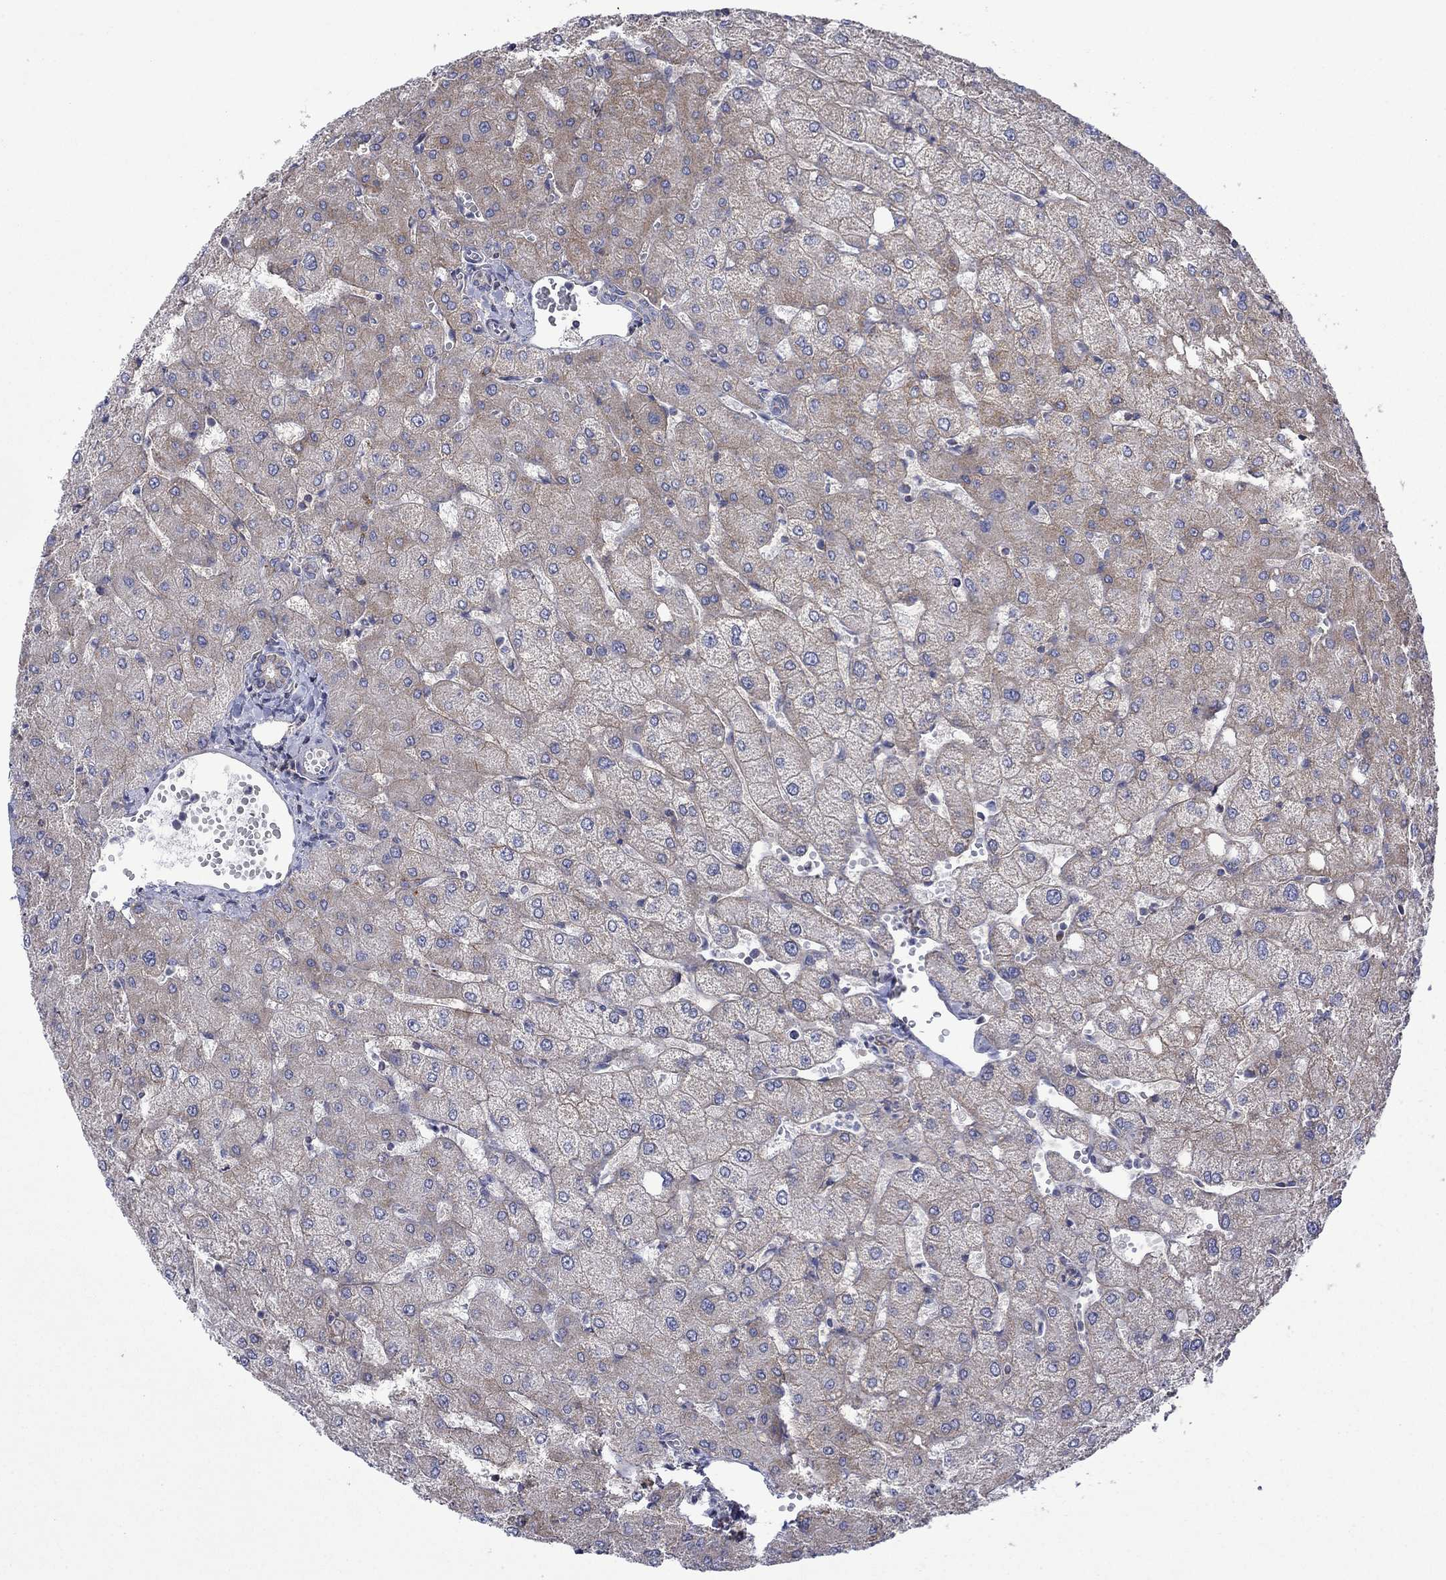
{"staining": {"intensity": "negative", "quantity": "none", "location": "none"}, "tissue": "liver", "cell_type": "Cholangiocytes", "image_type": "normal", "snomed": [{"axis": "morphology", "description": "Normal tissue, NOS"}, {"axis": "topography", "description": "Liver"}], "caption": "IHC image of normal liver: liver stained with DAB (3,3'-diaminobenzidine) reveals no significant protein staining in cholangiocytes.", "gene": "CISD1", "patient": {"sex": "female", "age": 54}}